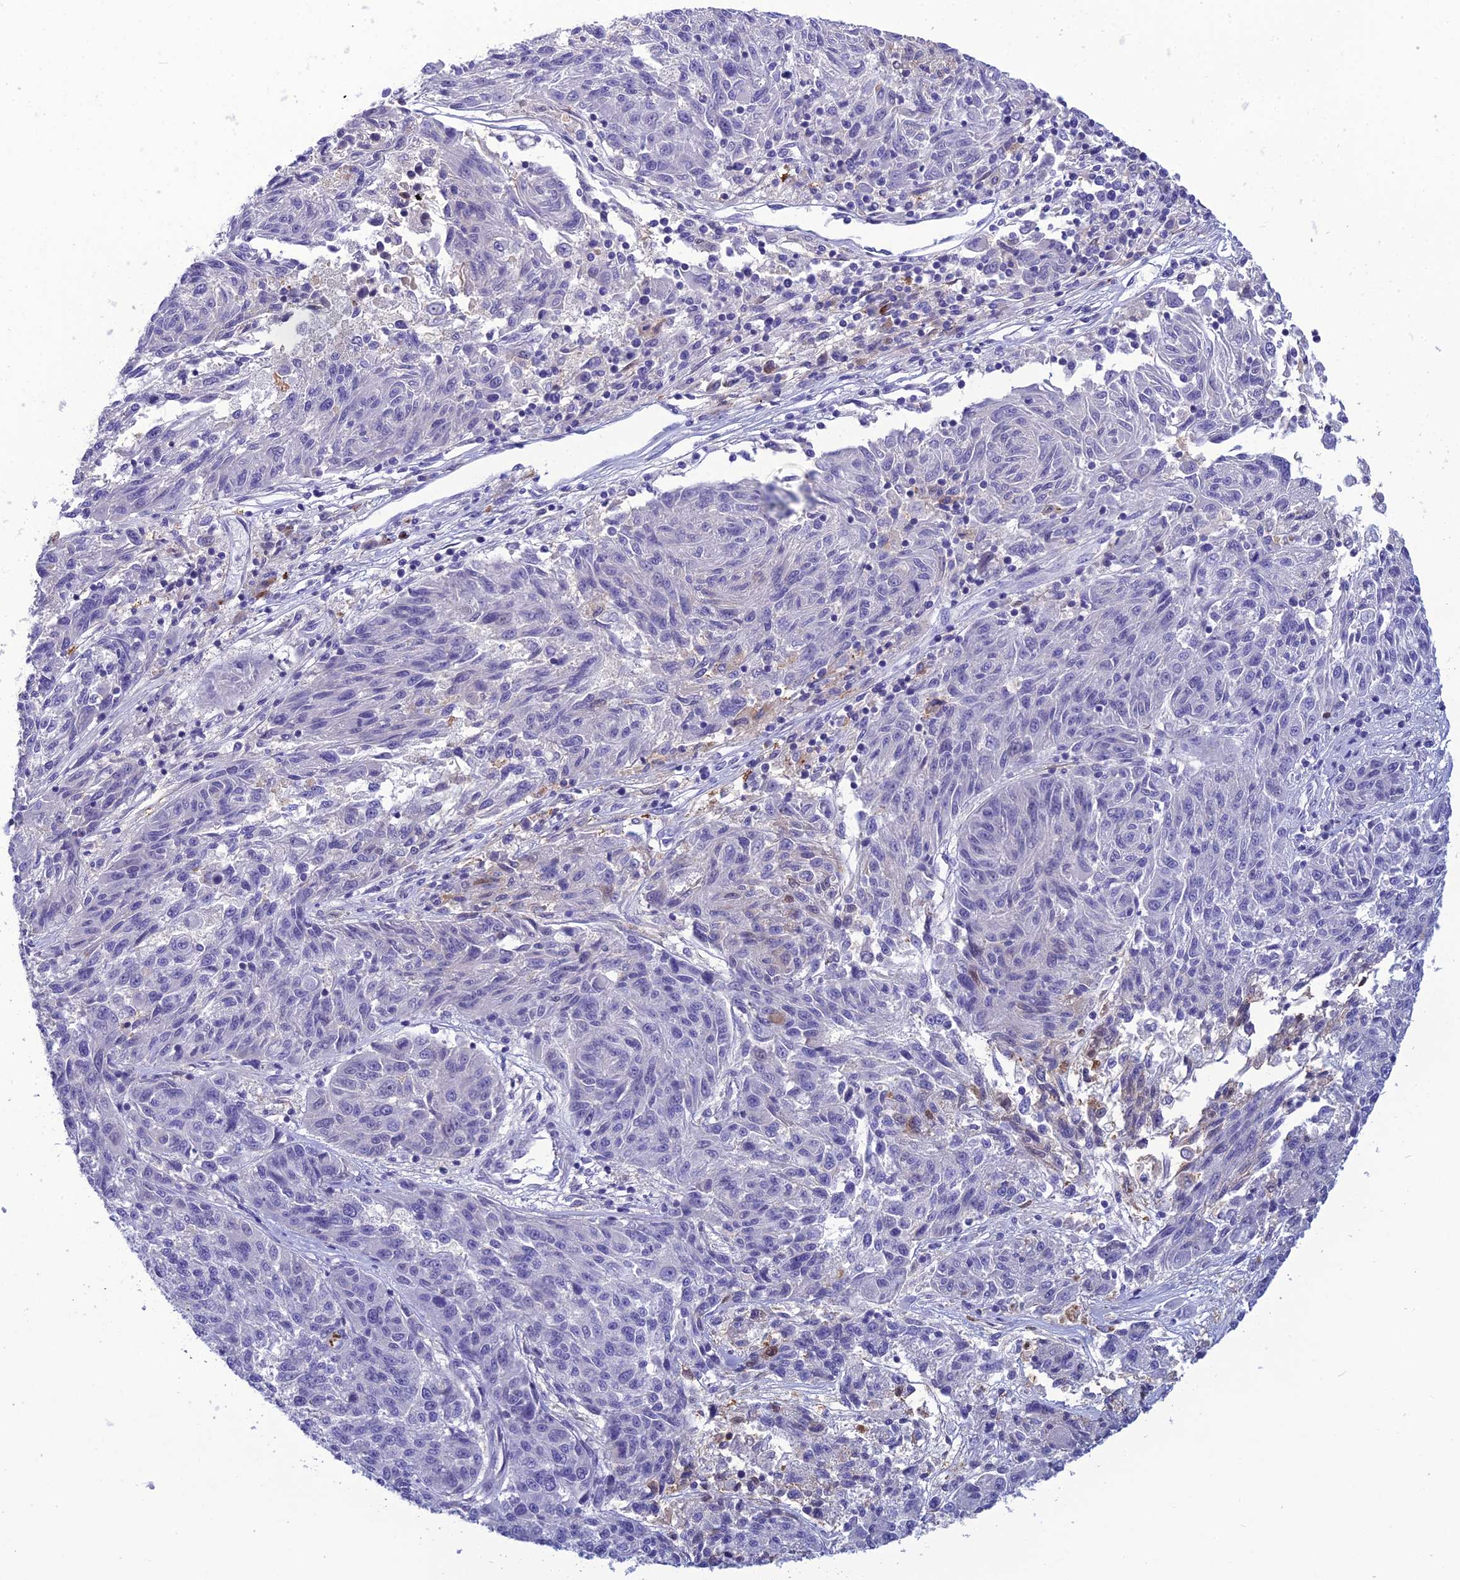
{"staining": {"intensity": "negative", "quantity": "none", "location": "none"}, "tissue": "melanoma", "cell_type": "Tumor cells", "image_type": "cancer", "snomed": [{"axis": "morphology", "description": "Malignant melanoma, NOS"}, {"axis": "topography", "description": "Skin"}], "caption": "Immunohistochemical staining of melanoma exhibits no significant staining in tumor cells.", "gene": "CRB2", "patient": {"sex": "male", "age": 53}}